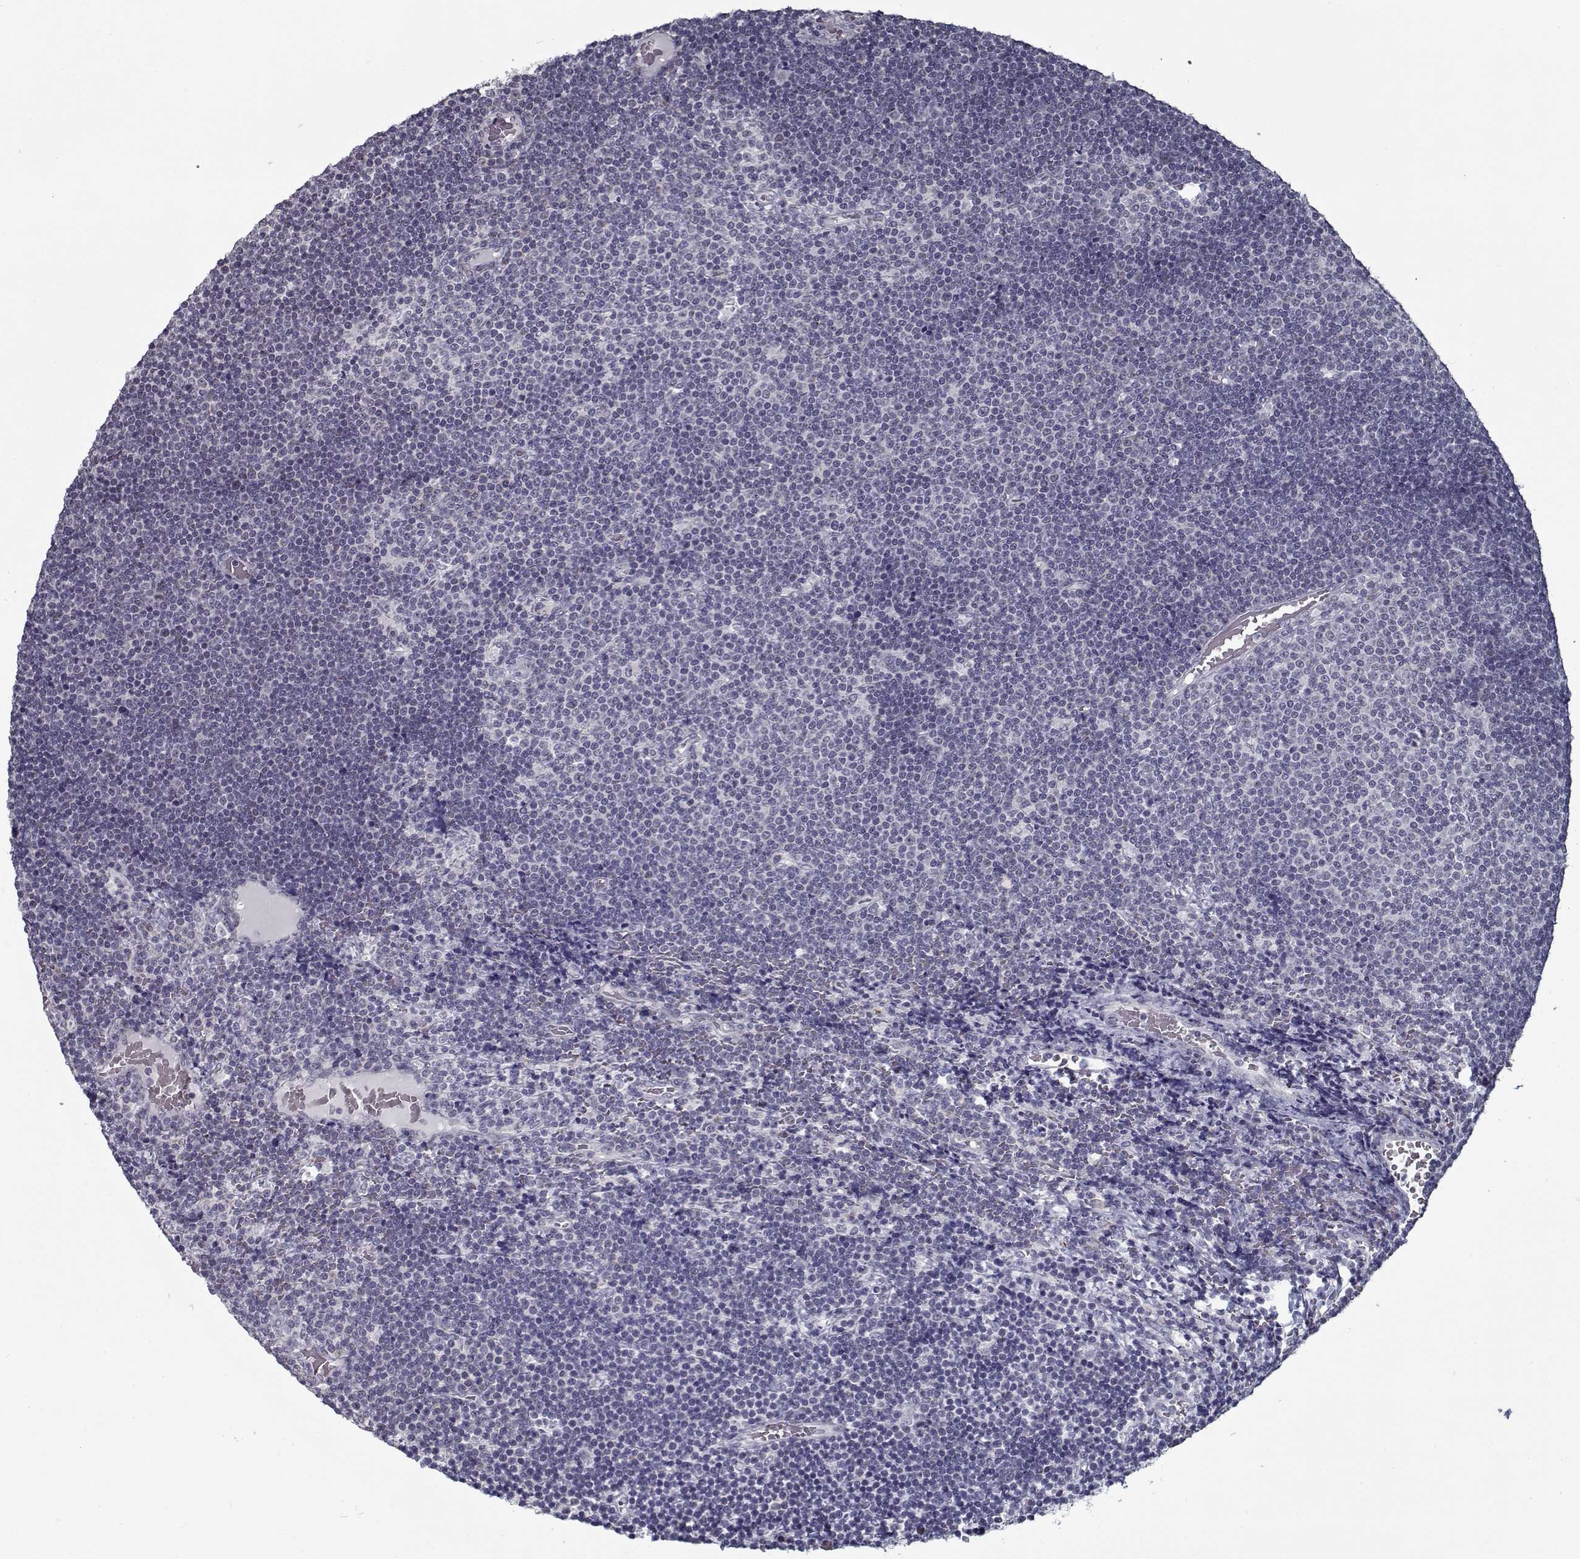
{"staining": {"intensity": "negative", "quantity": "none", "location": "none"}, "tissue": "lymphoma", "cell_type": "Tumor cells", "image_type": "cancer", "snomed": [{"axis": "morphology", "description": "Malignant lymphoma, non-Hodgkin's type, Low grade"}, {"axis": "topography", "description": "Brain"}], "caption": "The image shows no significant positivity in tumor cells of malignant lymphoma, non-Hodgkin's type (low-grade).", "gene": "SEC16B", "patient": {"sex": "female", "age": 66}}